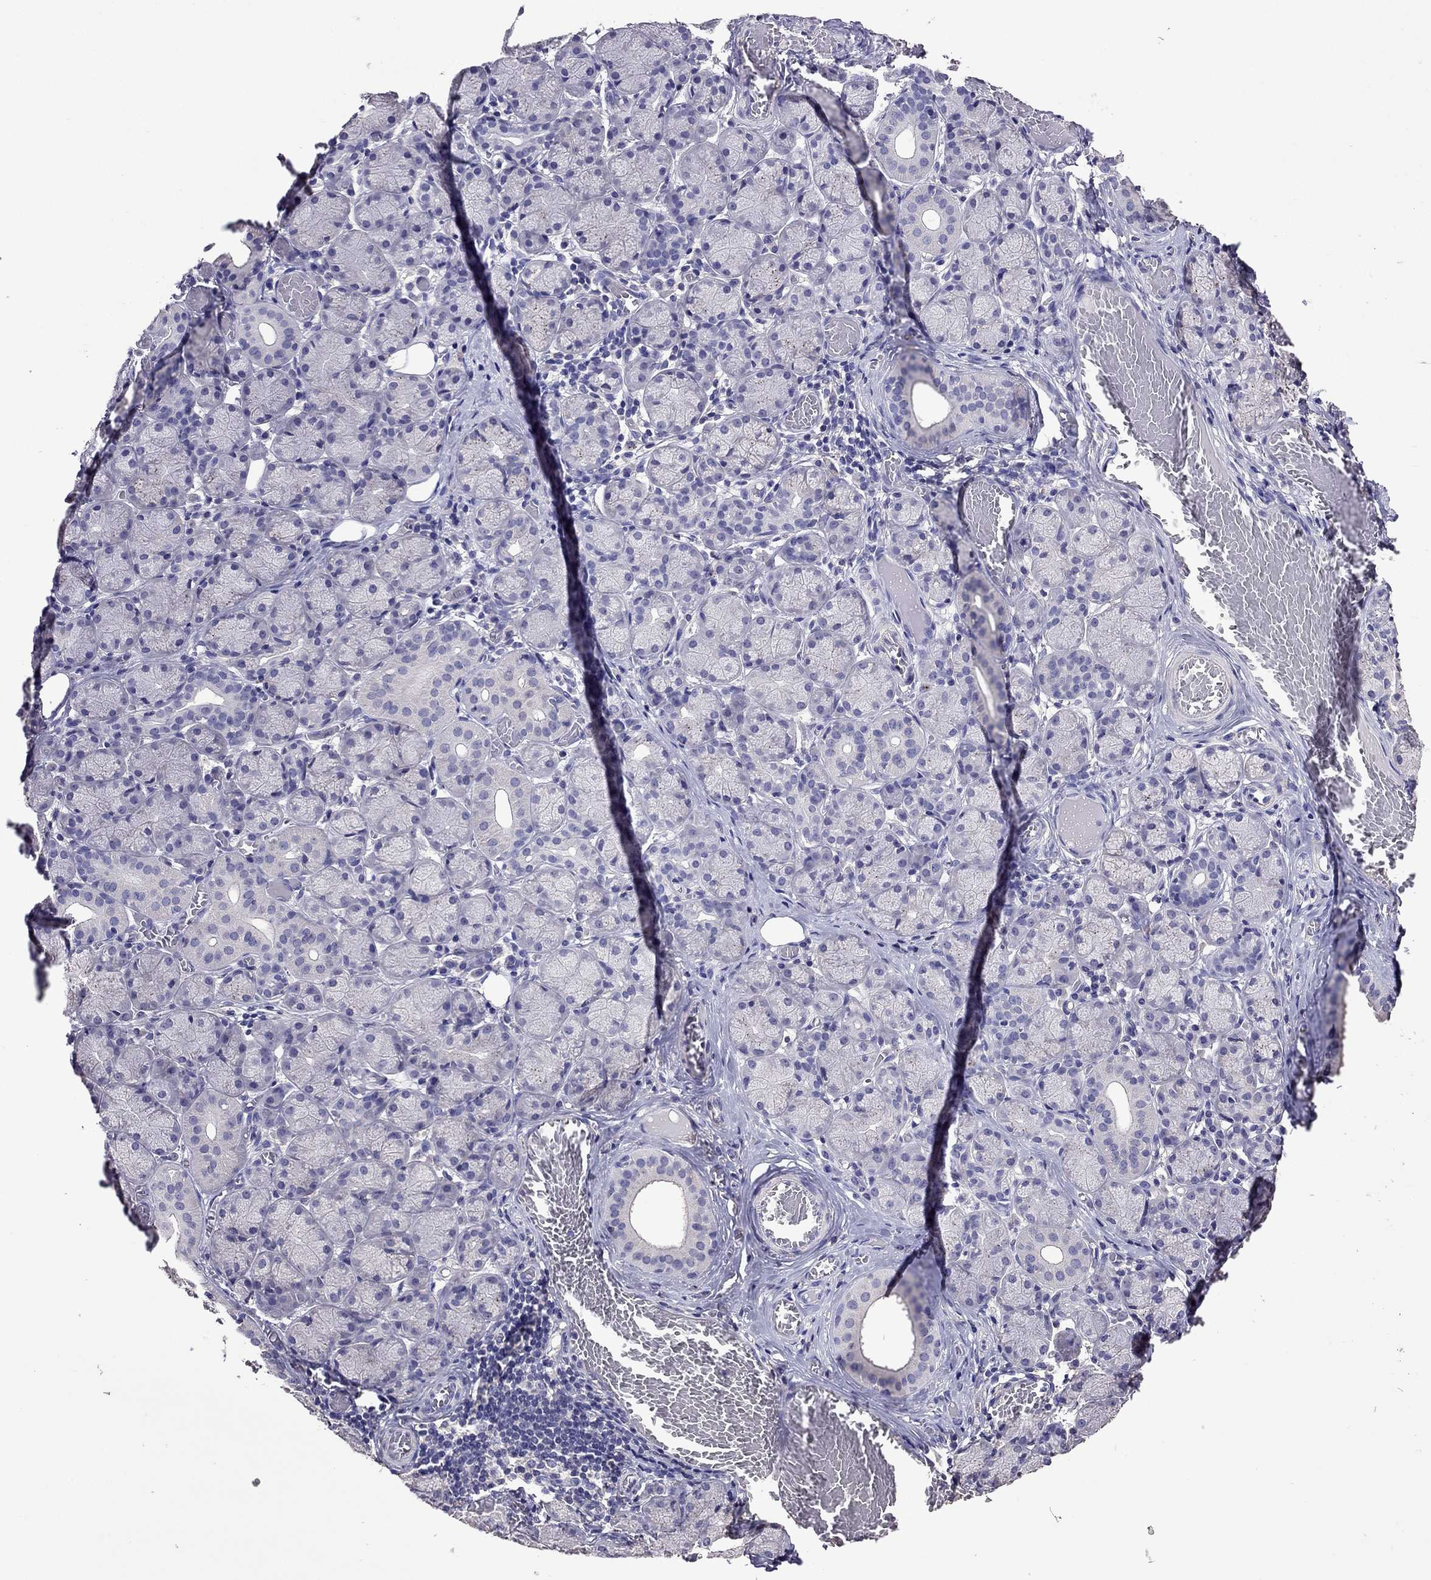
{"staining": {"intensity": "negative", "quantity": "none", "location": "none"}, "tissue": "salivary gland", "cell_type": "Glandular cells", "image_type": "normal", "snomed": [{"axis": "morphology", "description": "Normal tissue, NOS"}, {"axis": "topography", "description": "Salivary gland"}, {"axis": "topography", "description": "Peripheral nerve tissue"}], "caption": "Glandular cells show no significant staining in benign salivary gland.", "gene": "NKX3", "patient": {"sex": "female", "age": 24}}